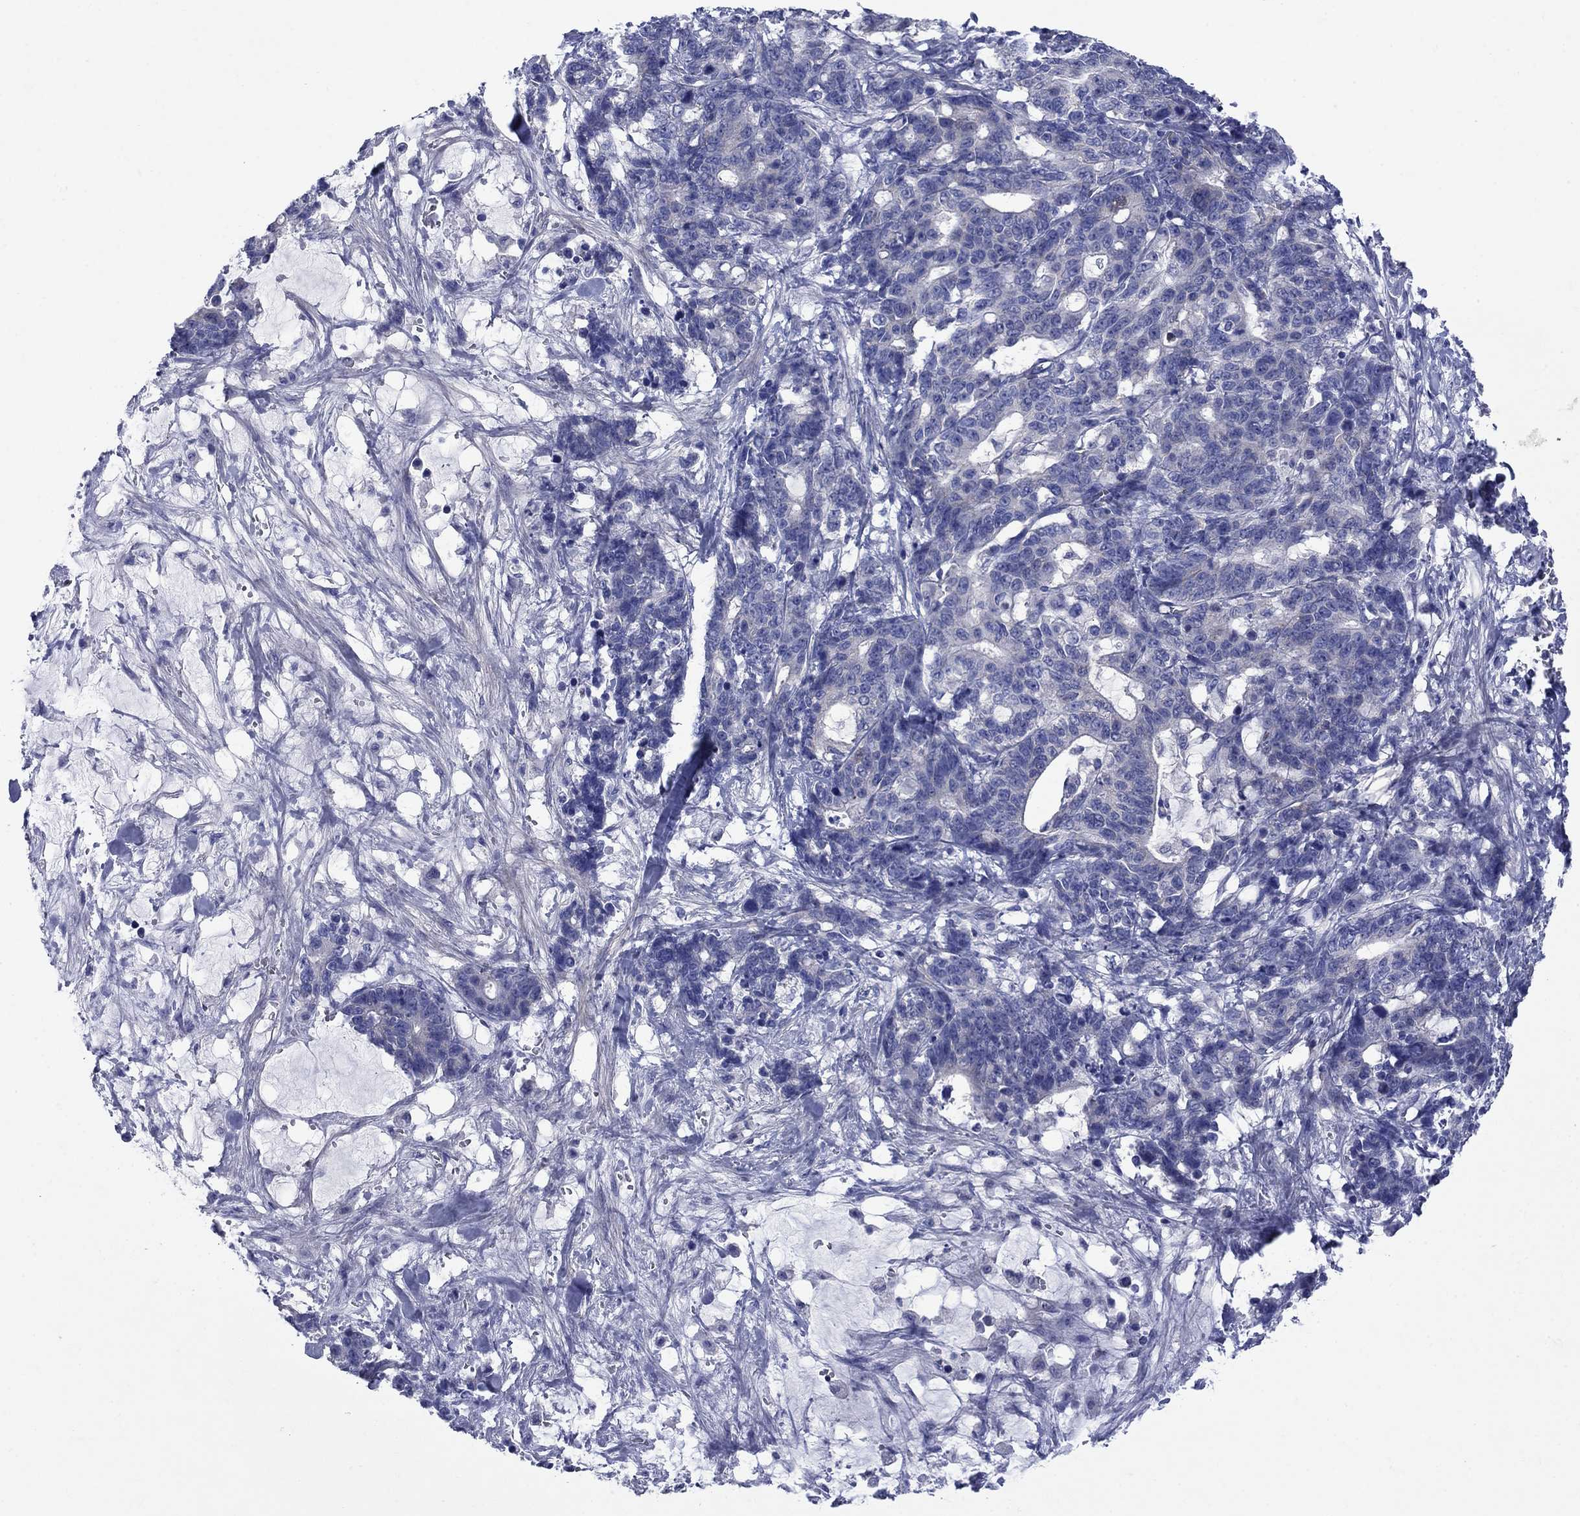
{"staining": {"intensity": "negative", "quantity": "none", "location": "none"}, "tissue": "stomach cancer", "cell_type": "Tumor cells", "image_type": "cancer", "snomed": [{"axis": "morphology", "description": "Normal tissue, NOS"}, {"axis": "morphology", "description": "Adenocarcinoma, NOS"}, {"axis": "topography", "description": "Stomach"}], "caption": "An IHC histopathology image of stomach adenocarcinoma is shown. There is no staining in tumor cells of stomach adenocarcinoma.", "gene": "SULT2B1", "patient": {"sex": "female", "age": 64}}